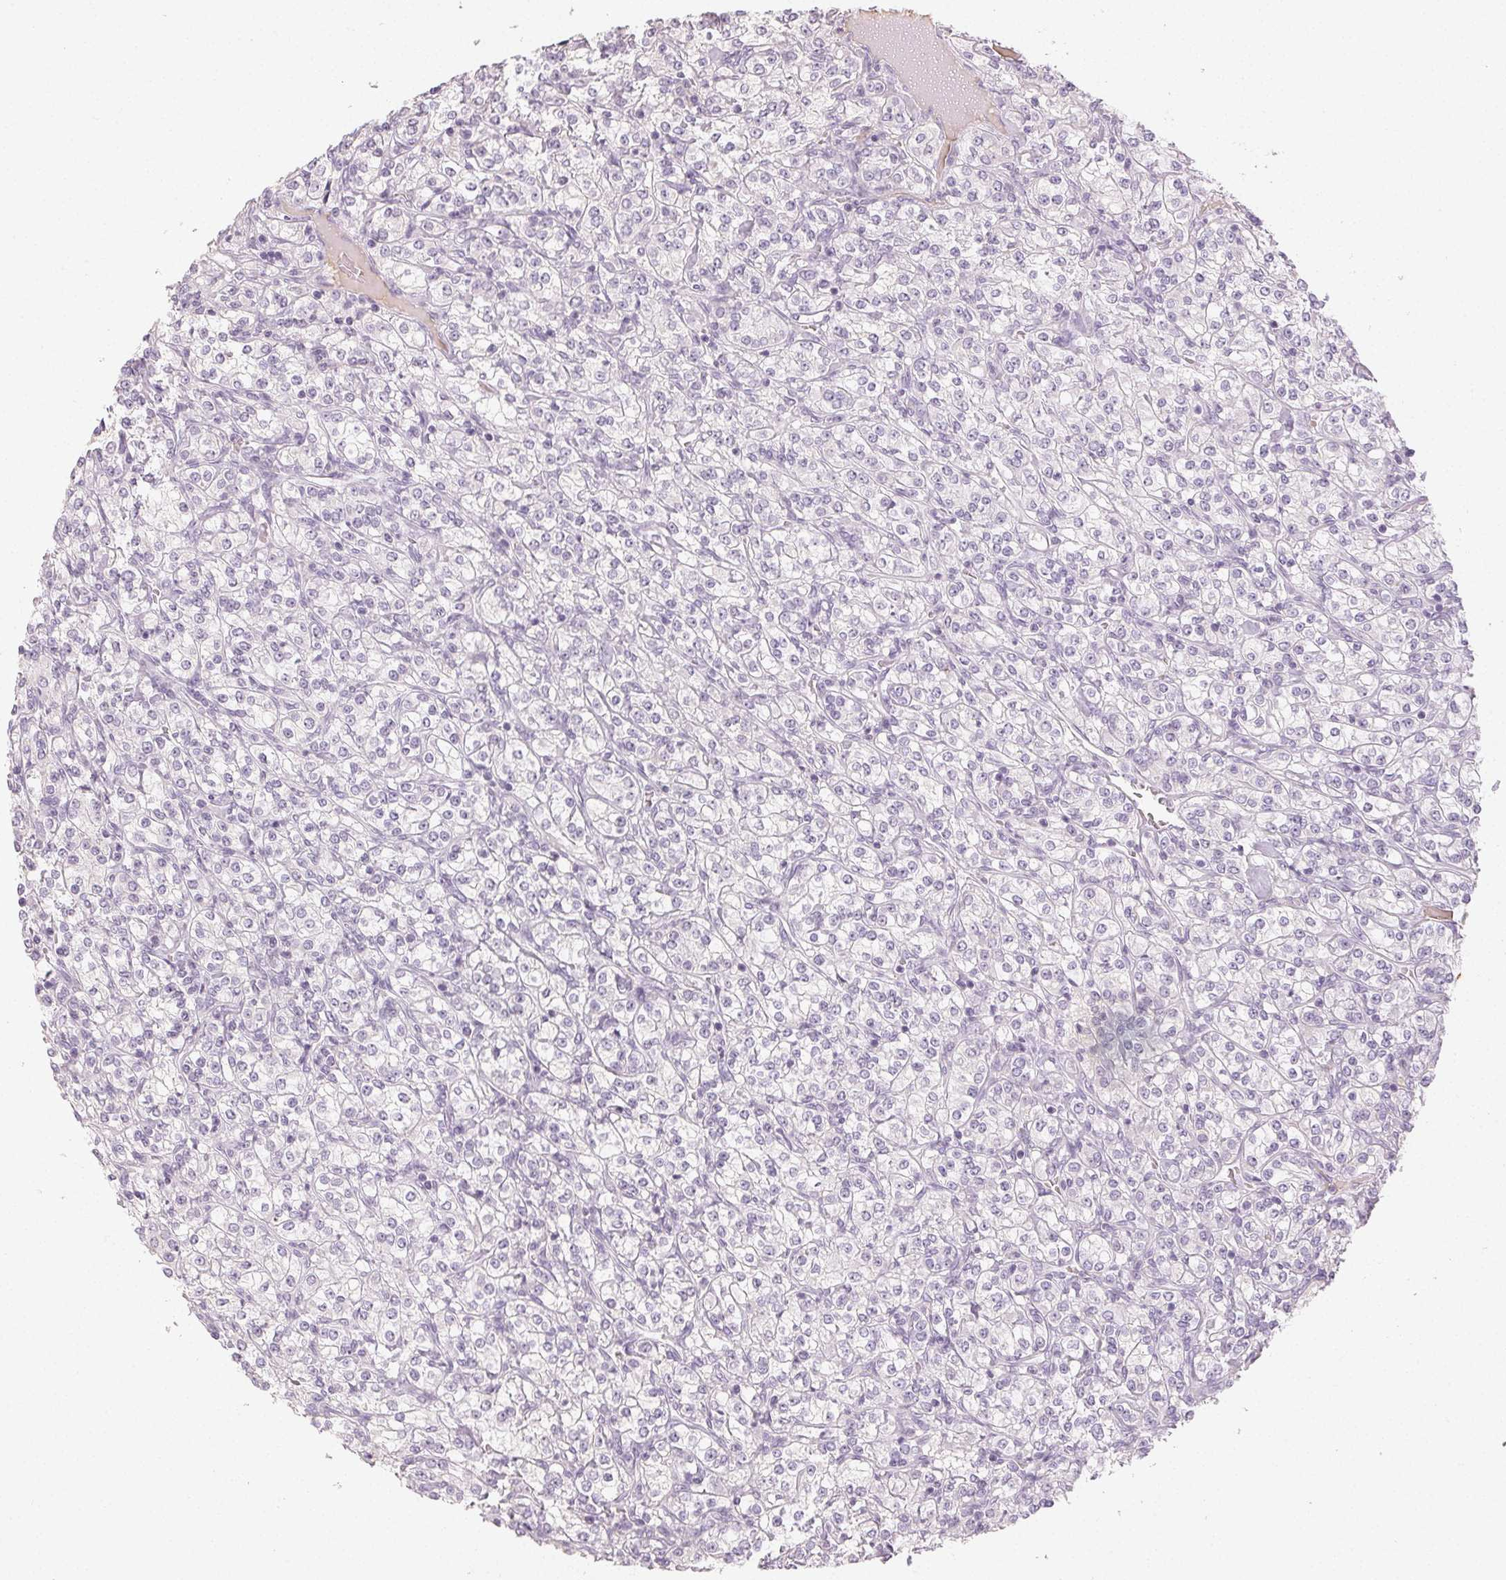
{"staining": {"intensity": "negative", "quantity": "none", "location": "none"}, "tissue": "renal cancer", "cell_type": "Tumor cells", "image_type": "cancer", "snomed": [{"axis": "morphology", "description": "Adenocarcinoma, NOS"}, {"axis": "topography", "description": "Kidney"}], "caption": "Immunohistochemistry of human adenocarcinoma (renal) demonstrates no staining in tumor cells.", "gene": "LVRN", "patient": {"sex": "male", "age": 77}}